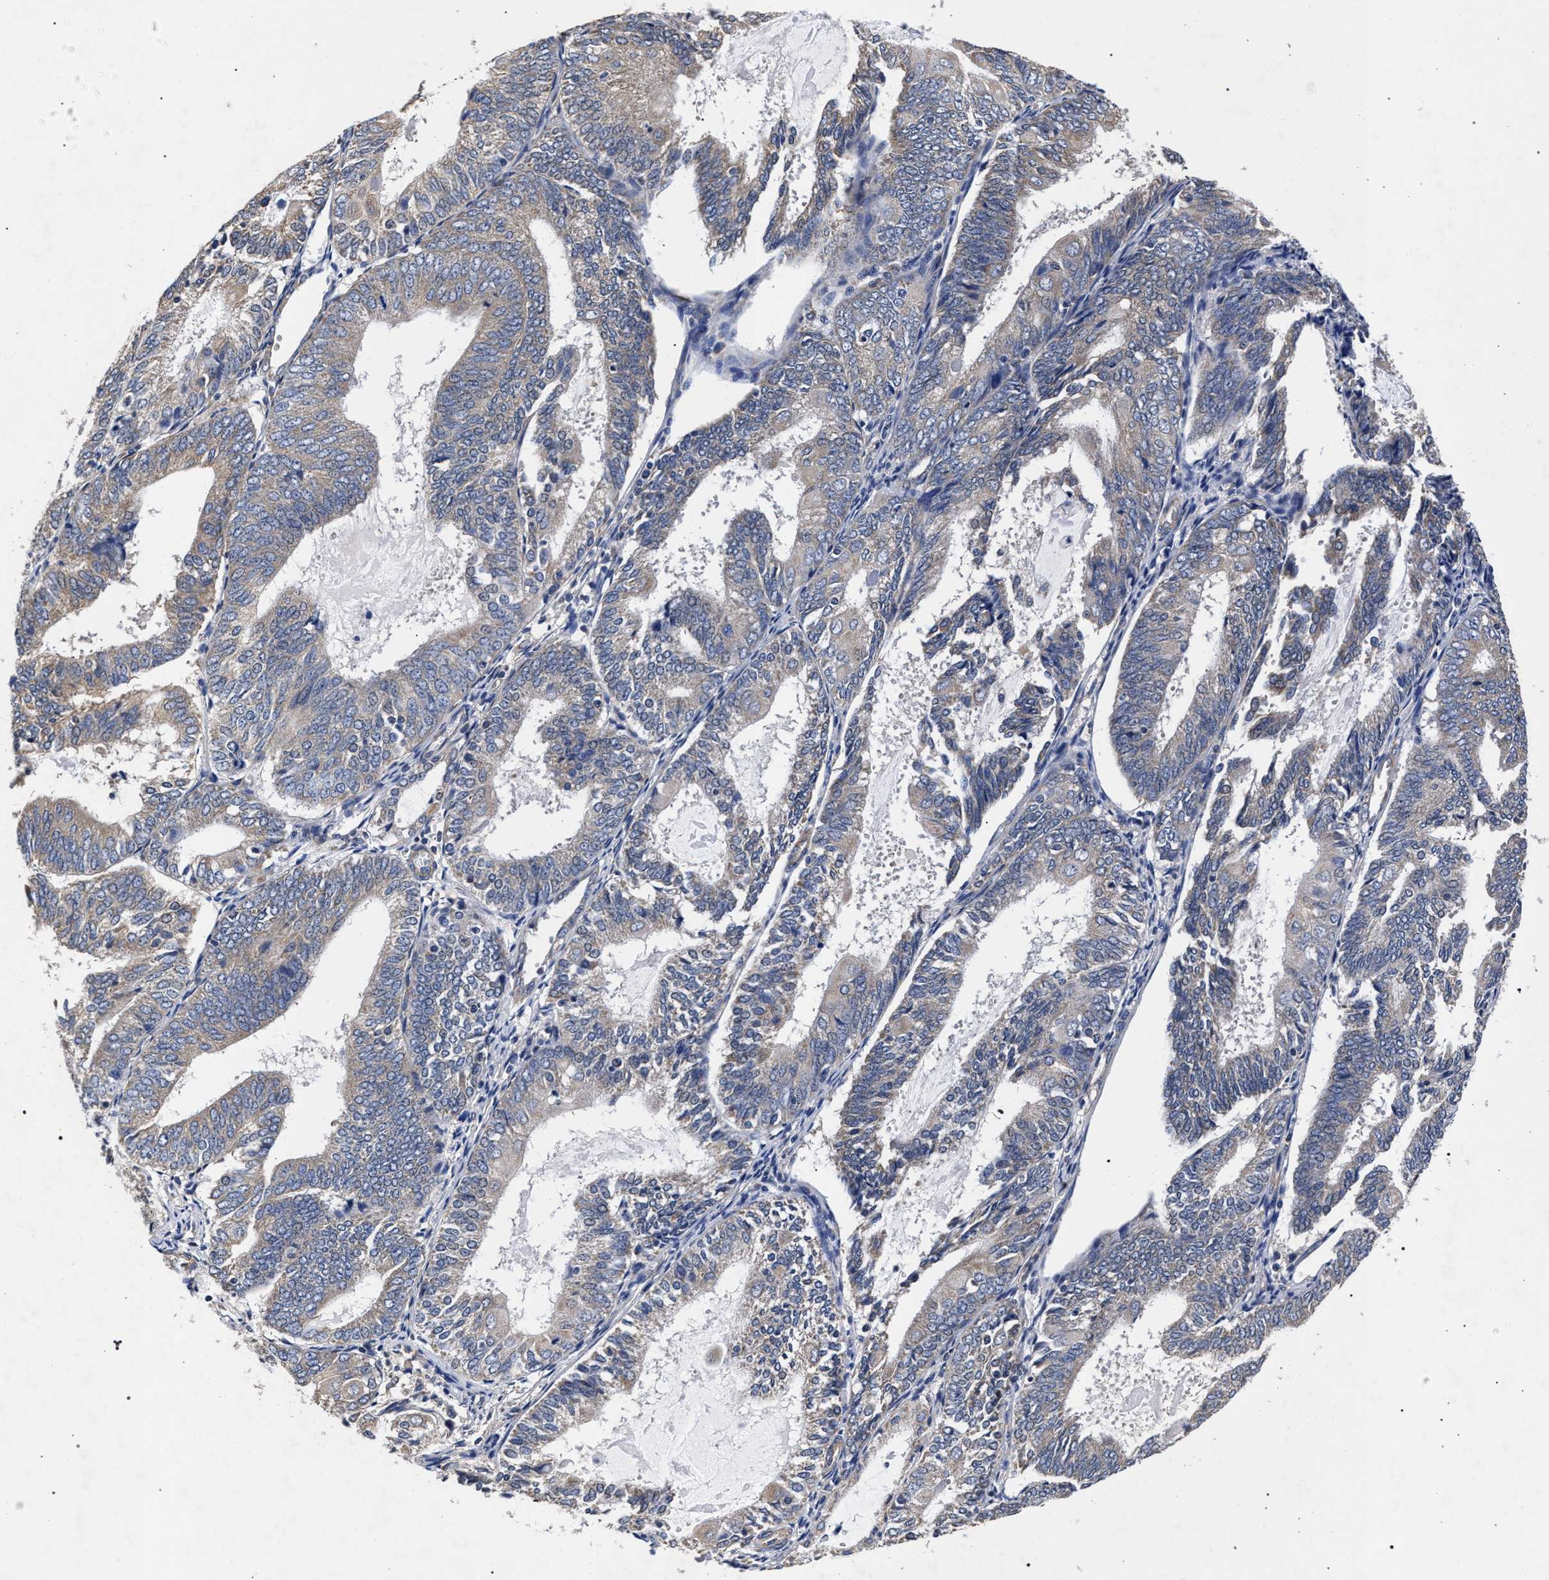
{"staining": {"intensity": "negative", "quantity": "none", "location": "none"}, "tissue": "endometrial cancer", "cell_type": "Tumor cells", "image_type": "cancer", "snomed": [{"axis": "morphology", "description": "Adenocarcinoma, NOS"}, {"axis": "topography", "description": "Endometrium"}], "caption": "Tumor cells show no significant protein expression in endometrial cancer (adenocarcinoma).", "gene": "CFAP95", "patient": {"sex": "female", "age": 81}}